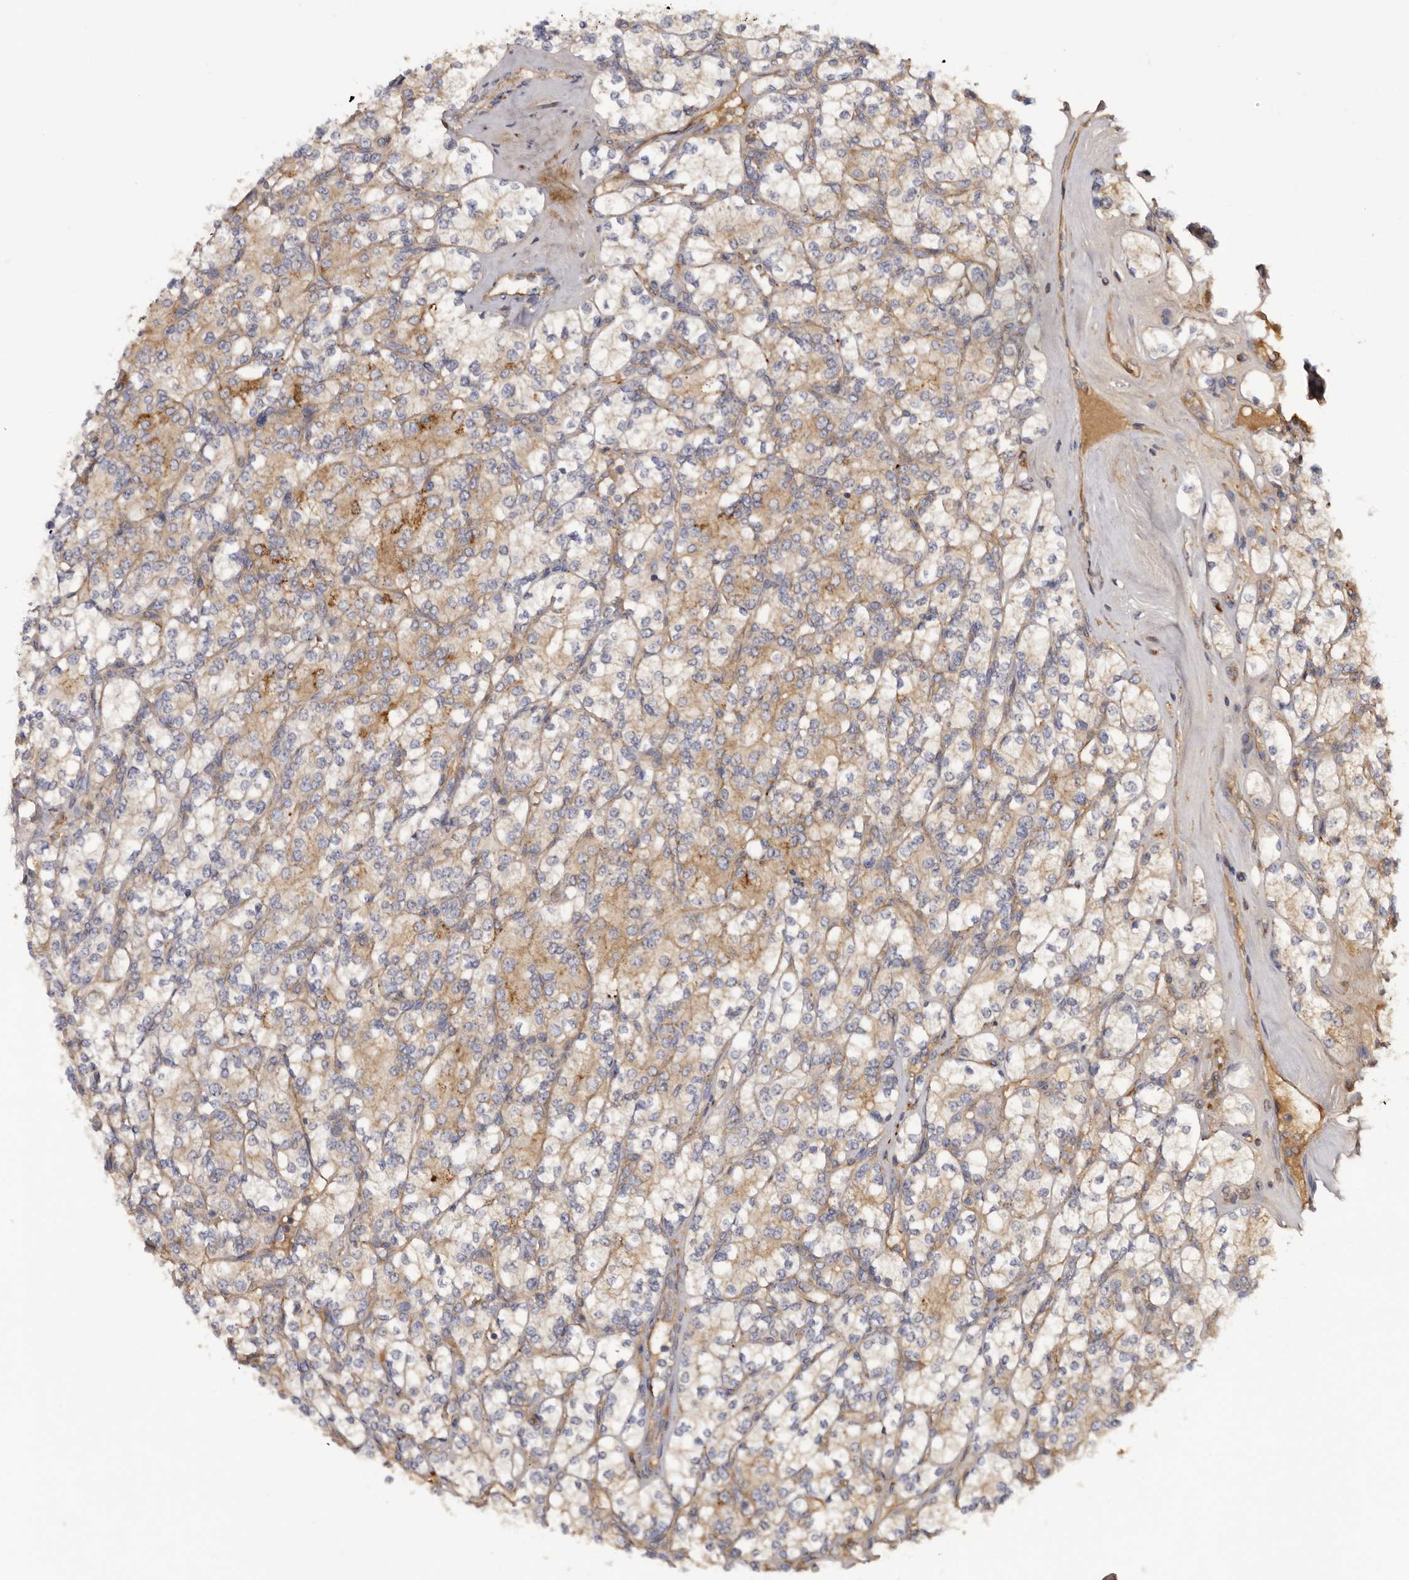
{"staining": {"intensity": "weak", "quantity": "25%-75%", "location": "cytoplasmic/membranous"}, "tissue": "renal cancer", "cell_type": "Tumor cells", "image_type": "cancer", "snomed": [{"axis": "morphology", "description": "Adenocarcinoma, NOS"}, {"axis": "topography", "description": "Kidney"}], "caption": "Renal cancer (adenocarcinoma) stained with DAB (3,3'-diaminobenzidine) IHC demonstrates low levels of weak cytoplasmic/membranous staining in about 25%-75% of tumor cells. (DAB (3,3'-diaminobenzidine) = brown stain, brightfield microscopy at high magnification).", "gene": "INKA2", "patient": {"sex": "male", "age": 77}}